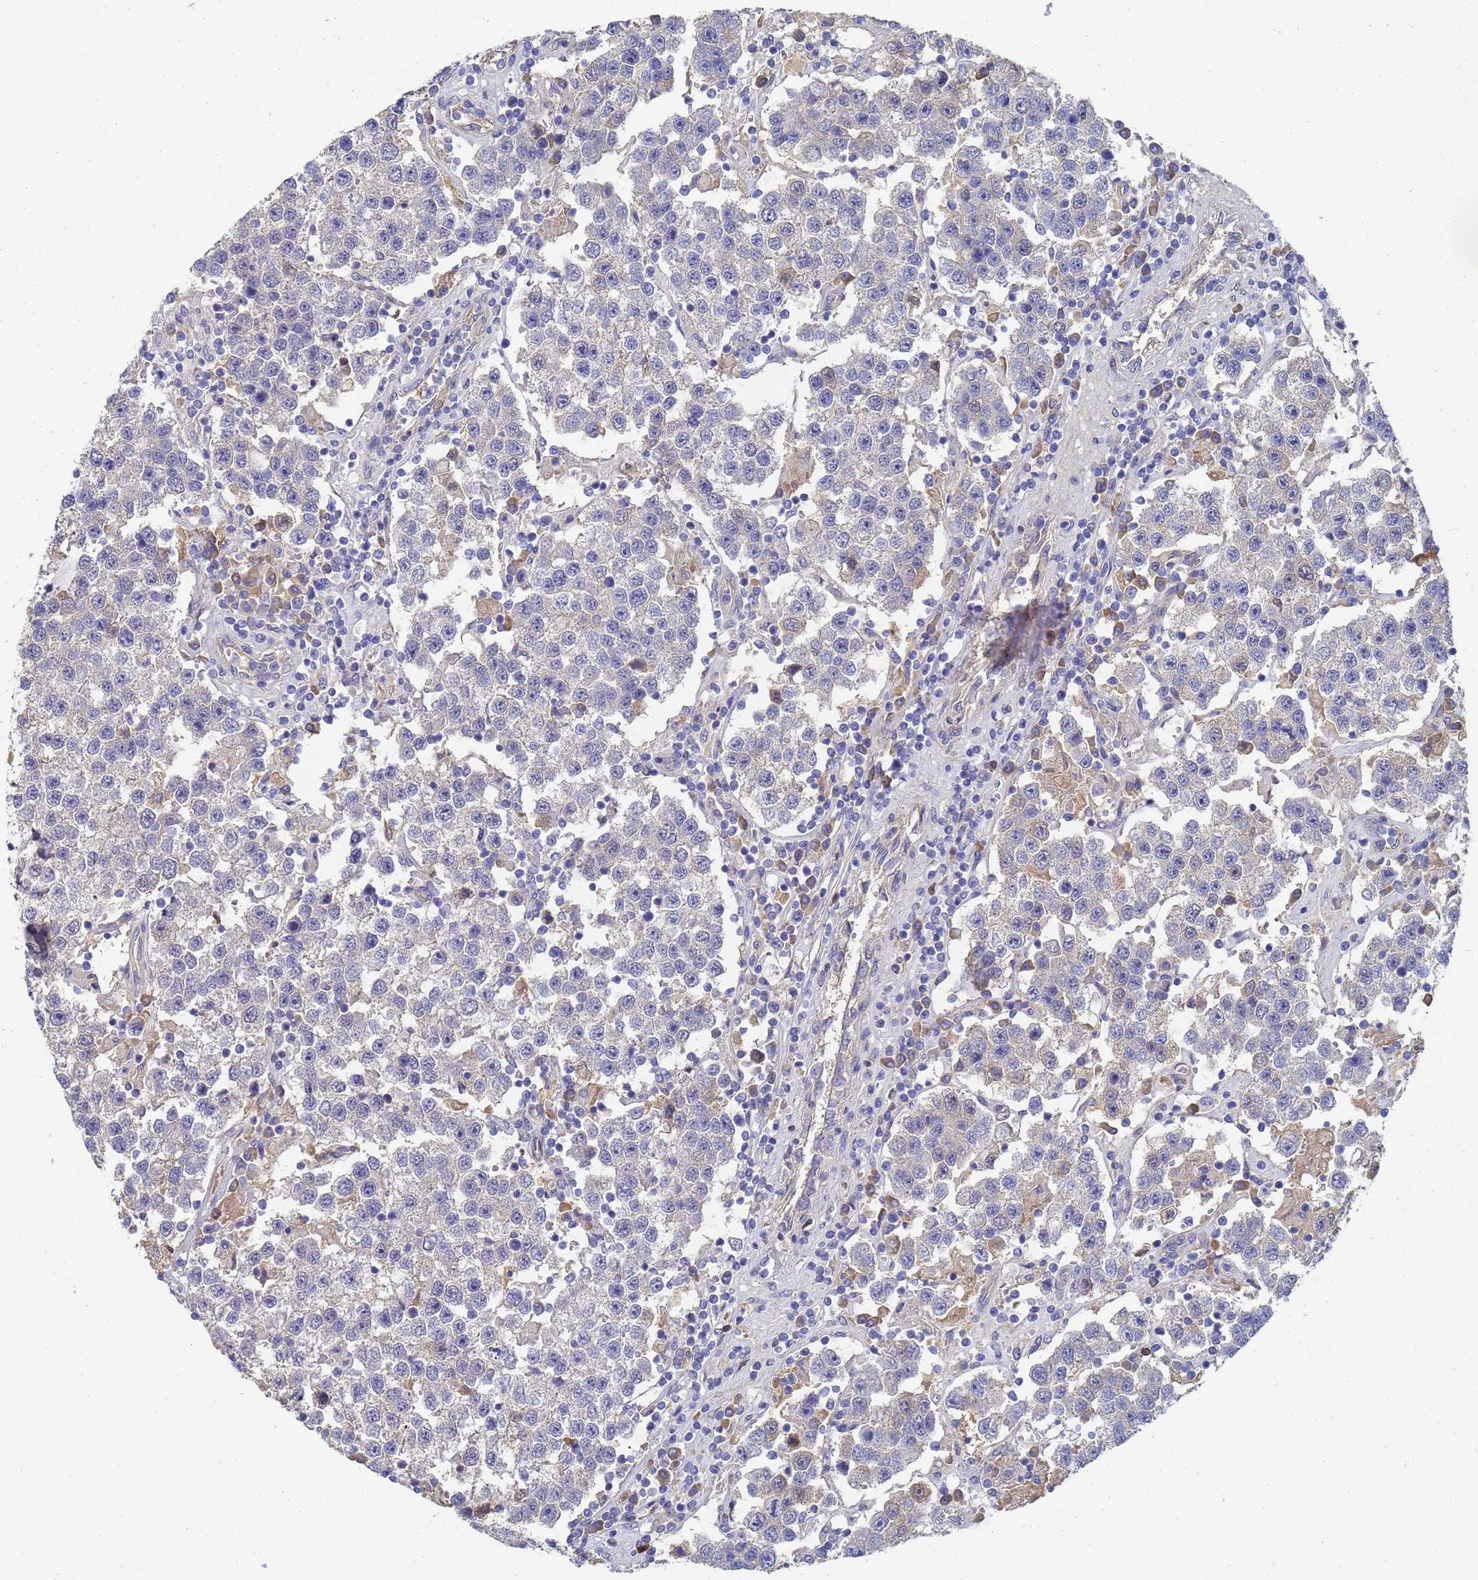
{"staining": {"intensity": "negative", "quantity": "none", "location": "none"}, "tissue": "testis cancer", "cell_type": "Tumor cells", "image_type": "cancer", "snomed": [{"axis": "morphology", "description": "Seminoma, NOS"}, {"axis": "topography", "description": "Testis"}], "caption": "IHC of human testis cancer shows no staining in tumor cells.", "gene": "LBX2", "patient": {"sex": "male", "age": 37}}